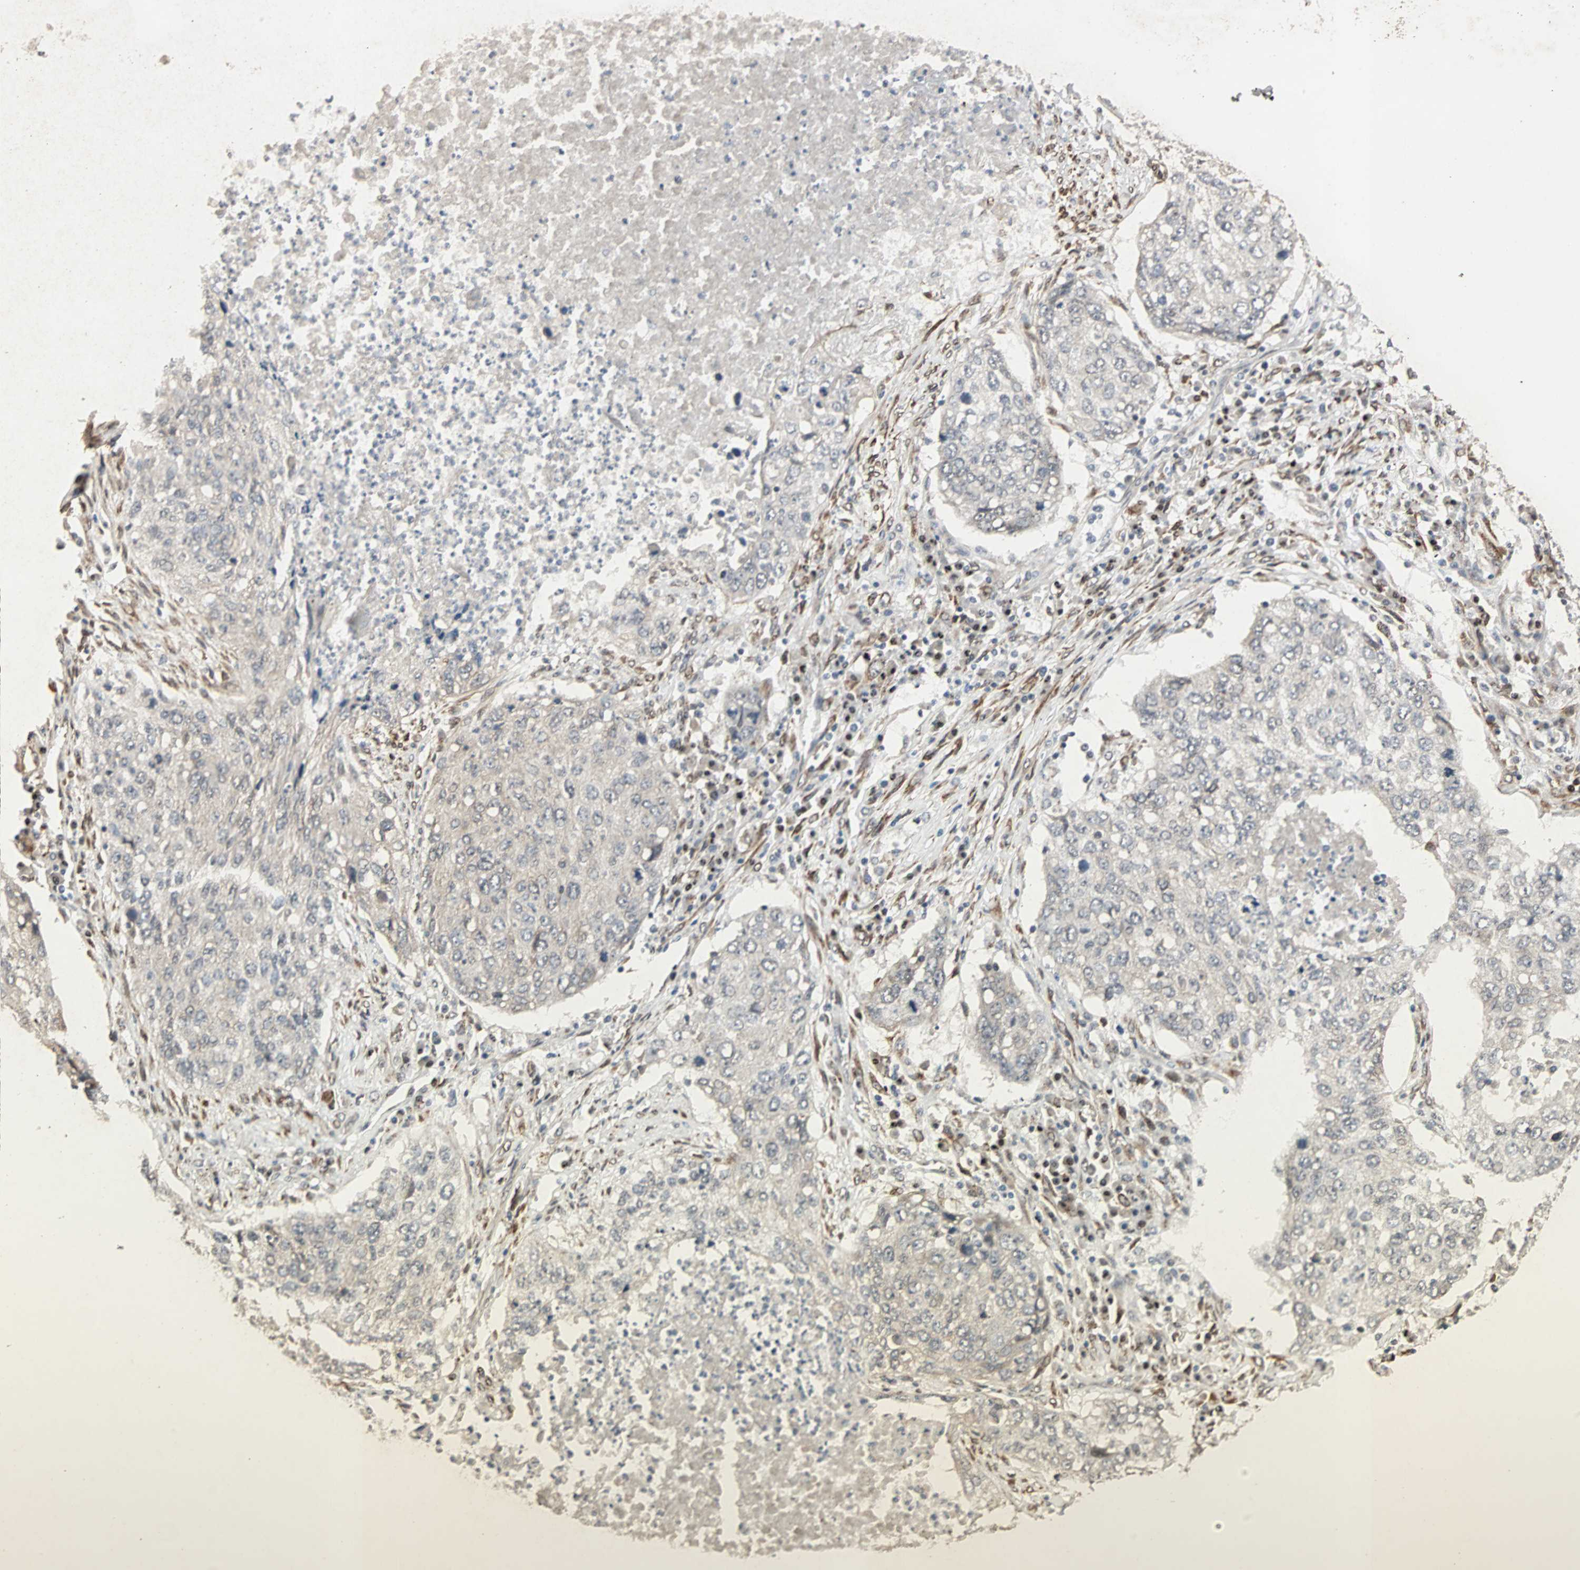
{"staining": {"intensity": "negative", "quantity": "none", "location": "none"}, "tissue": "lung cancer", "cell_type": "Tumor cells", "image_type": "cancer", "snomed": [{"axis": "morphology", "description": "Squamous cell carcinoma, NOS"}, {"axis": "topography", "description": "Lung"}], "caption": "Protein analysis of lung cancer (squamous cell carcinoma) exhibits no significant positivity in tumor cells. The staining is performed using DAB brown chromogen with nuclei counter-stained in using hematoxylin.", "gene": "TRPV4", "patient": {"sex": "female", "age": 63}}